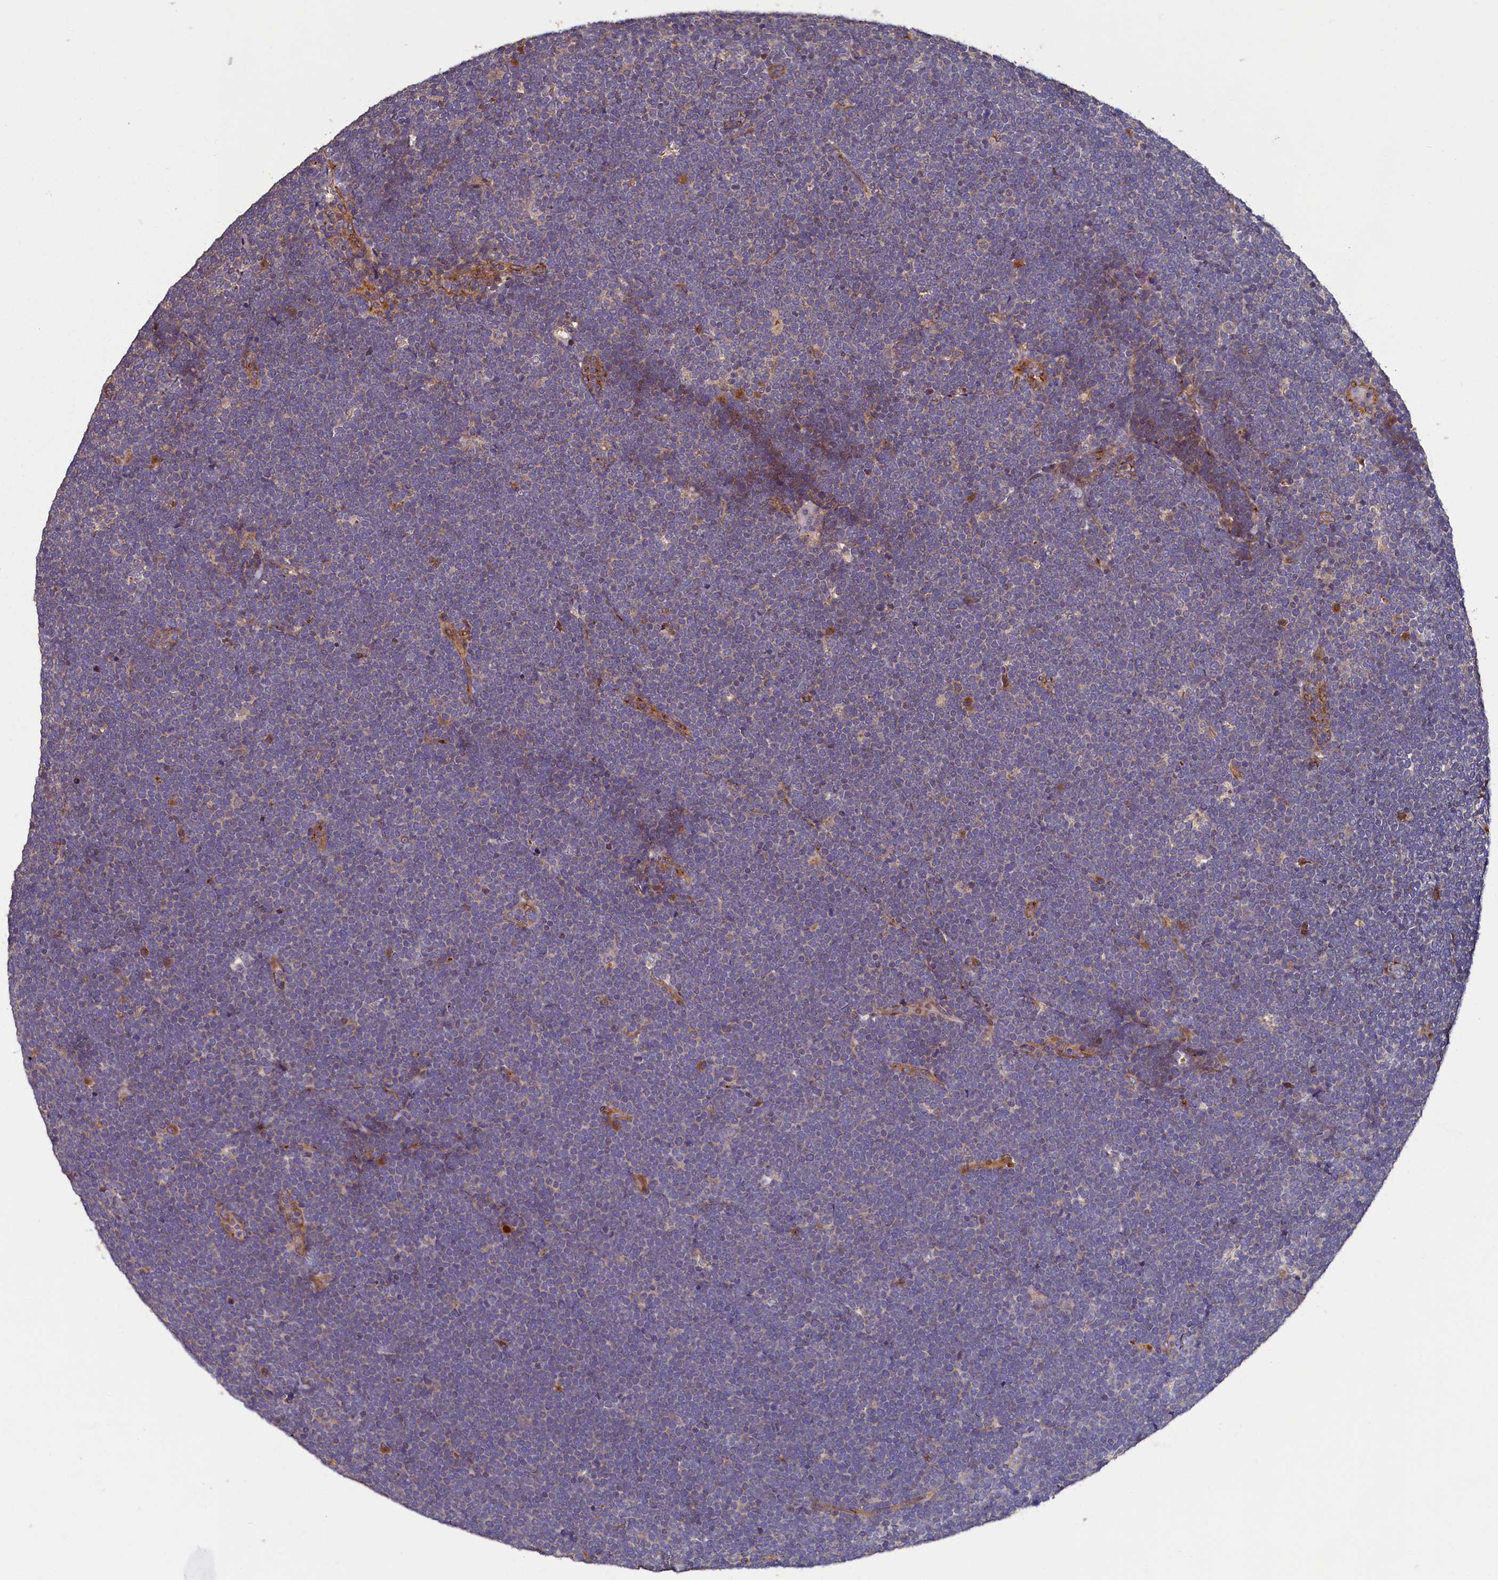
{"staining": {"intensity": "weak", "quantity": "<25%", "location": "cytoplasmic/membranous"}, "tissue": "lymphoma", "cell_type": "Tumor cells", "image_type": "cancer", "snomed": [{"axis": "morphology", "description": "Malignant lymphoma, non-Hodgkin's type, High grade"}, {"axis": "topography", "description": "Lymph node"}], "caption": "The immunohistochemistry (IHC) micrograph has no significant positivity in tumor cells of malignant lymphoma, non-Hodgkin's type (high-grade) tissue.", "gene": "TMEM181", "patient": {"sex": "male", "age": 13}}